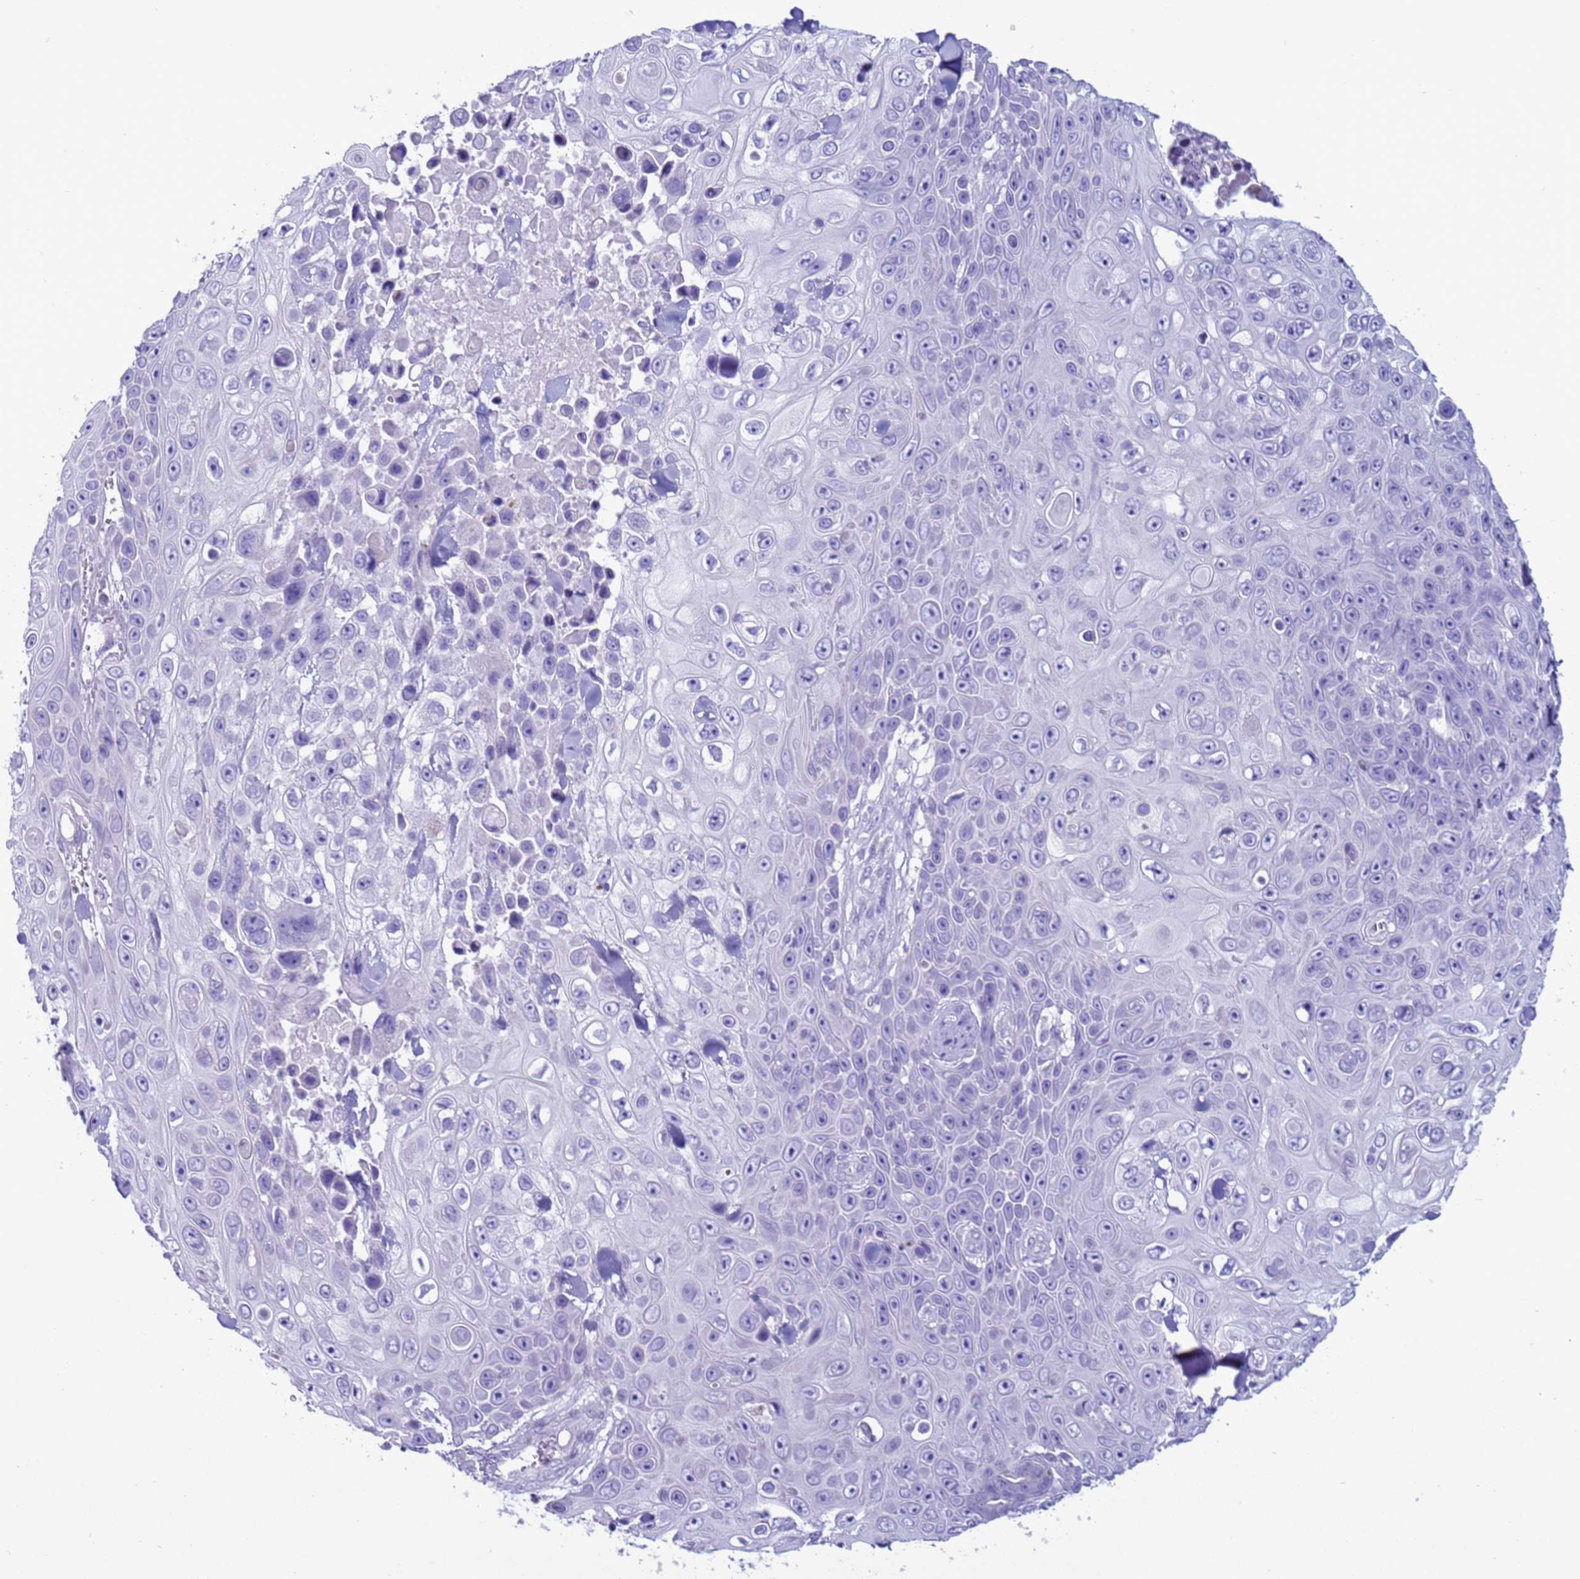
{"staining": {"intensity": "negative", "quantity": "none", "location": "none"}, "tissue": "skin cancer", "cell_type": "Tumor cells", "image_type": "cancer", "snomed": [{"axis": "morphology", "description": "Squamous cell carcinoma, NOS"}, {"axis": "topography", "description": "Skin"}], "caption": "An immunohistochemistry (IHC) micrograph of skin cancer is shown. There is no staining in tumor cells of skin cancer.", "gene": "CST4", "patient": {"sex": "male", "age": 82}}